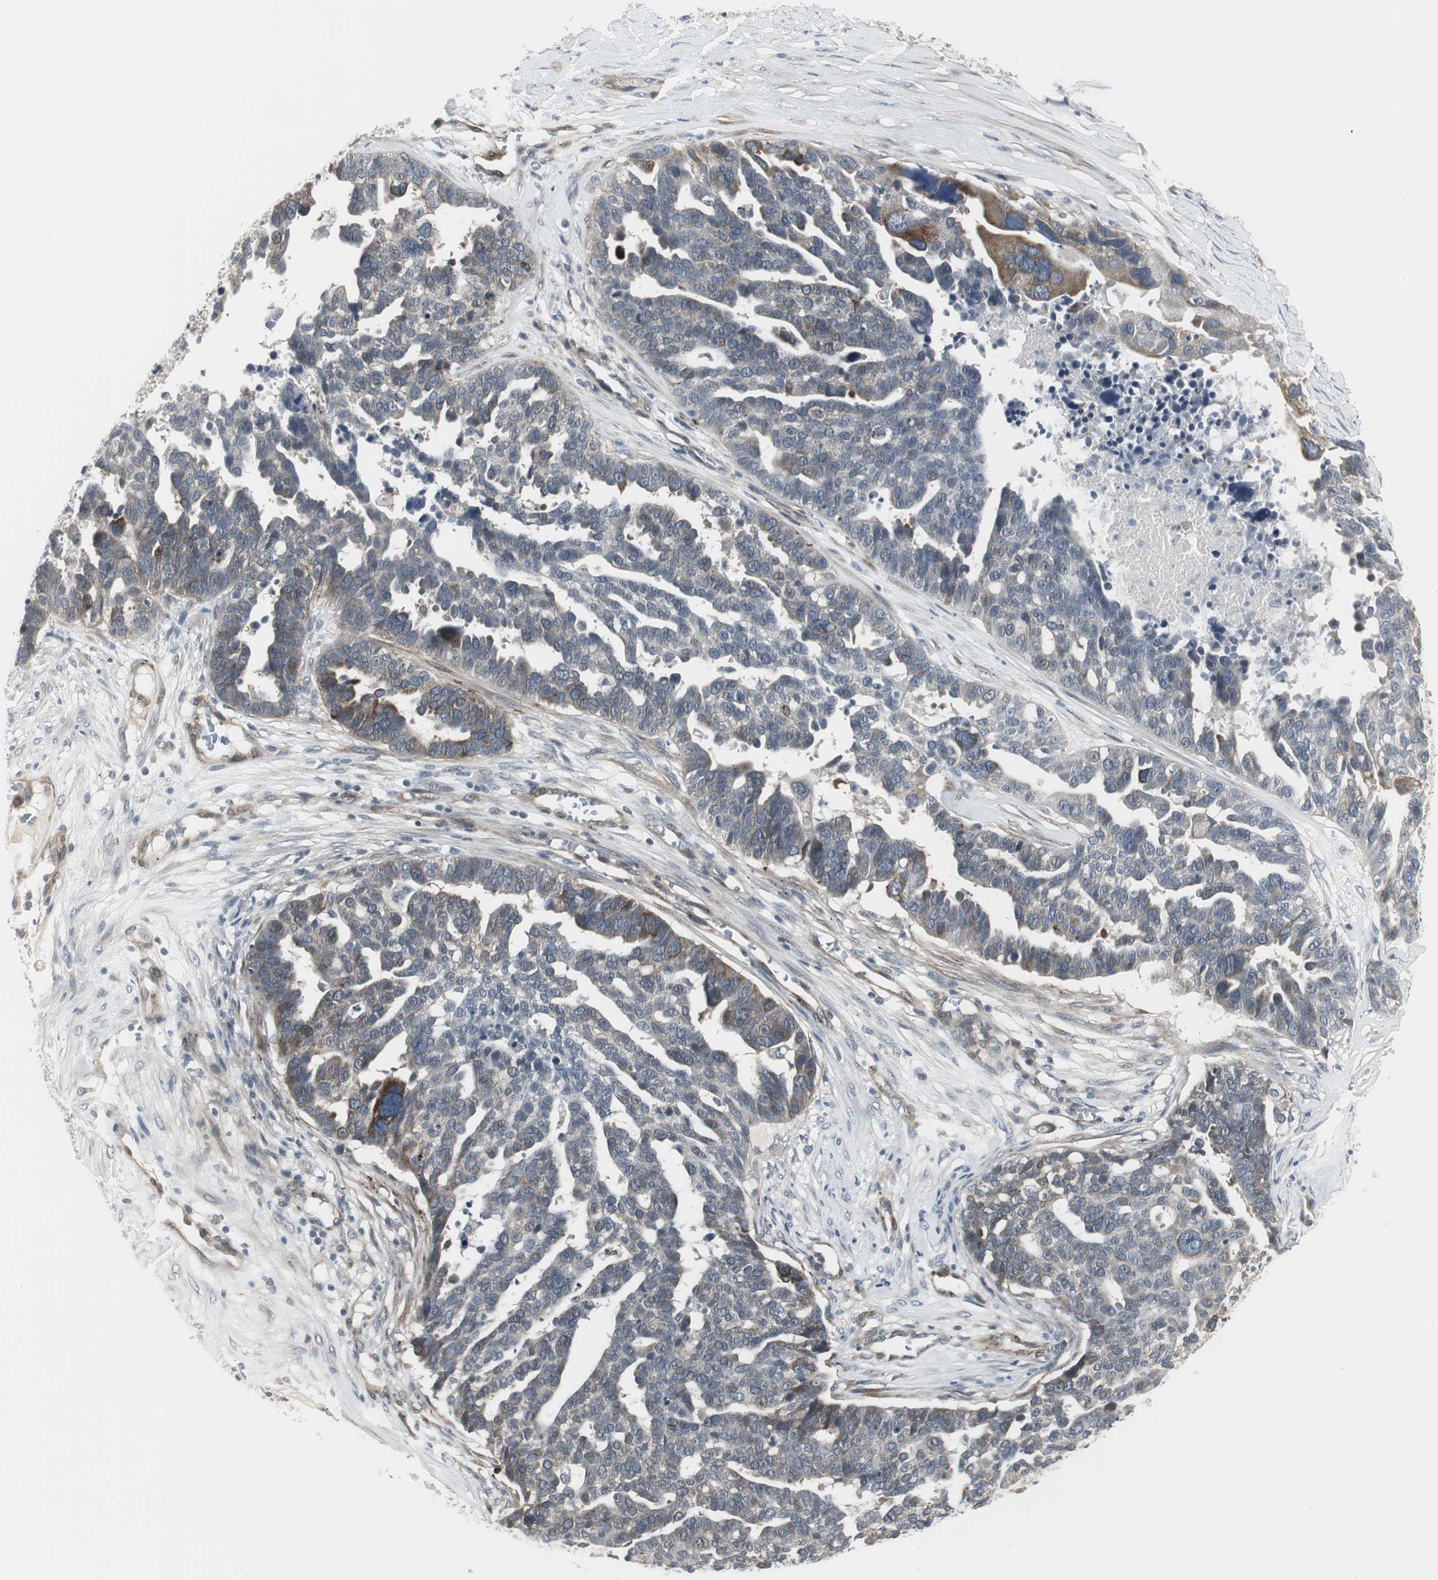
{"staining": {"intensity": "moderate", "quantity": "25%-75%", "location": "cytoplasmic/membranous"}, "tissue": "ovarian cancer", "cell_type": "Tumor cells", "image_type": "cancer", "snomed": [{"axis": "morphology", "description": "Cystadenocarcinoma, serous, NOS"}, {"axis": "topography", "description": "Ovary"}], "caption": "IHC (DAB (3,3'-diaminobenzidine)) staining of human serous cystadenocarcinoma (ovarian) shows moderate cytoplasmic/membranous protein positivity in about 25%-75% of tumor cells.", "gene": "SCYL3", "patient": {"sex": "female", "age": 59}}